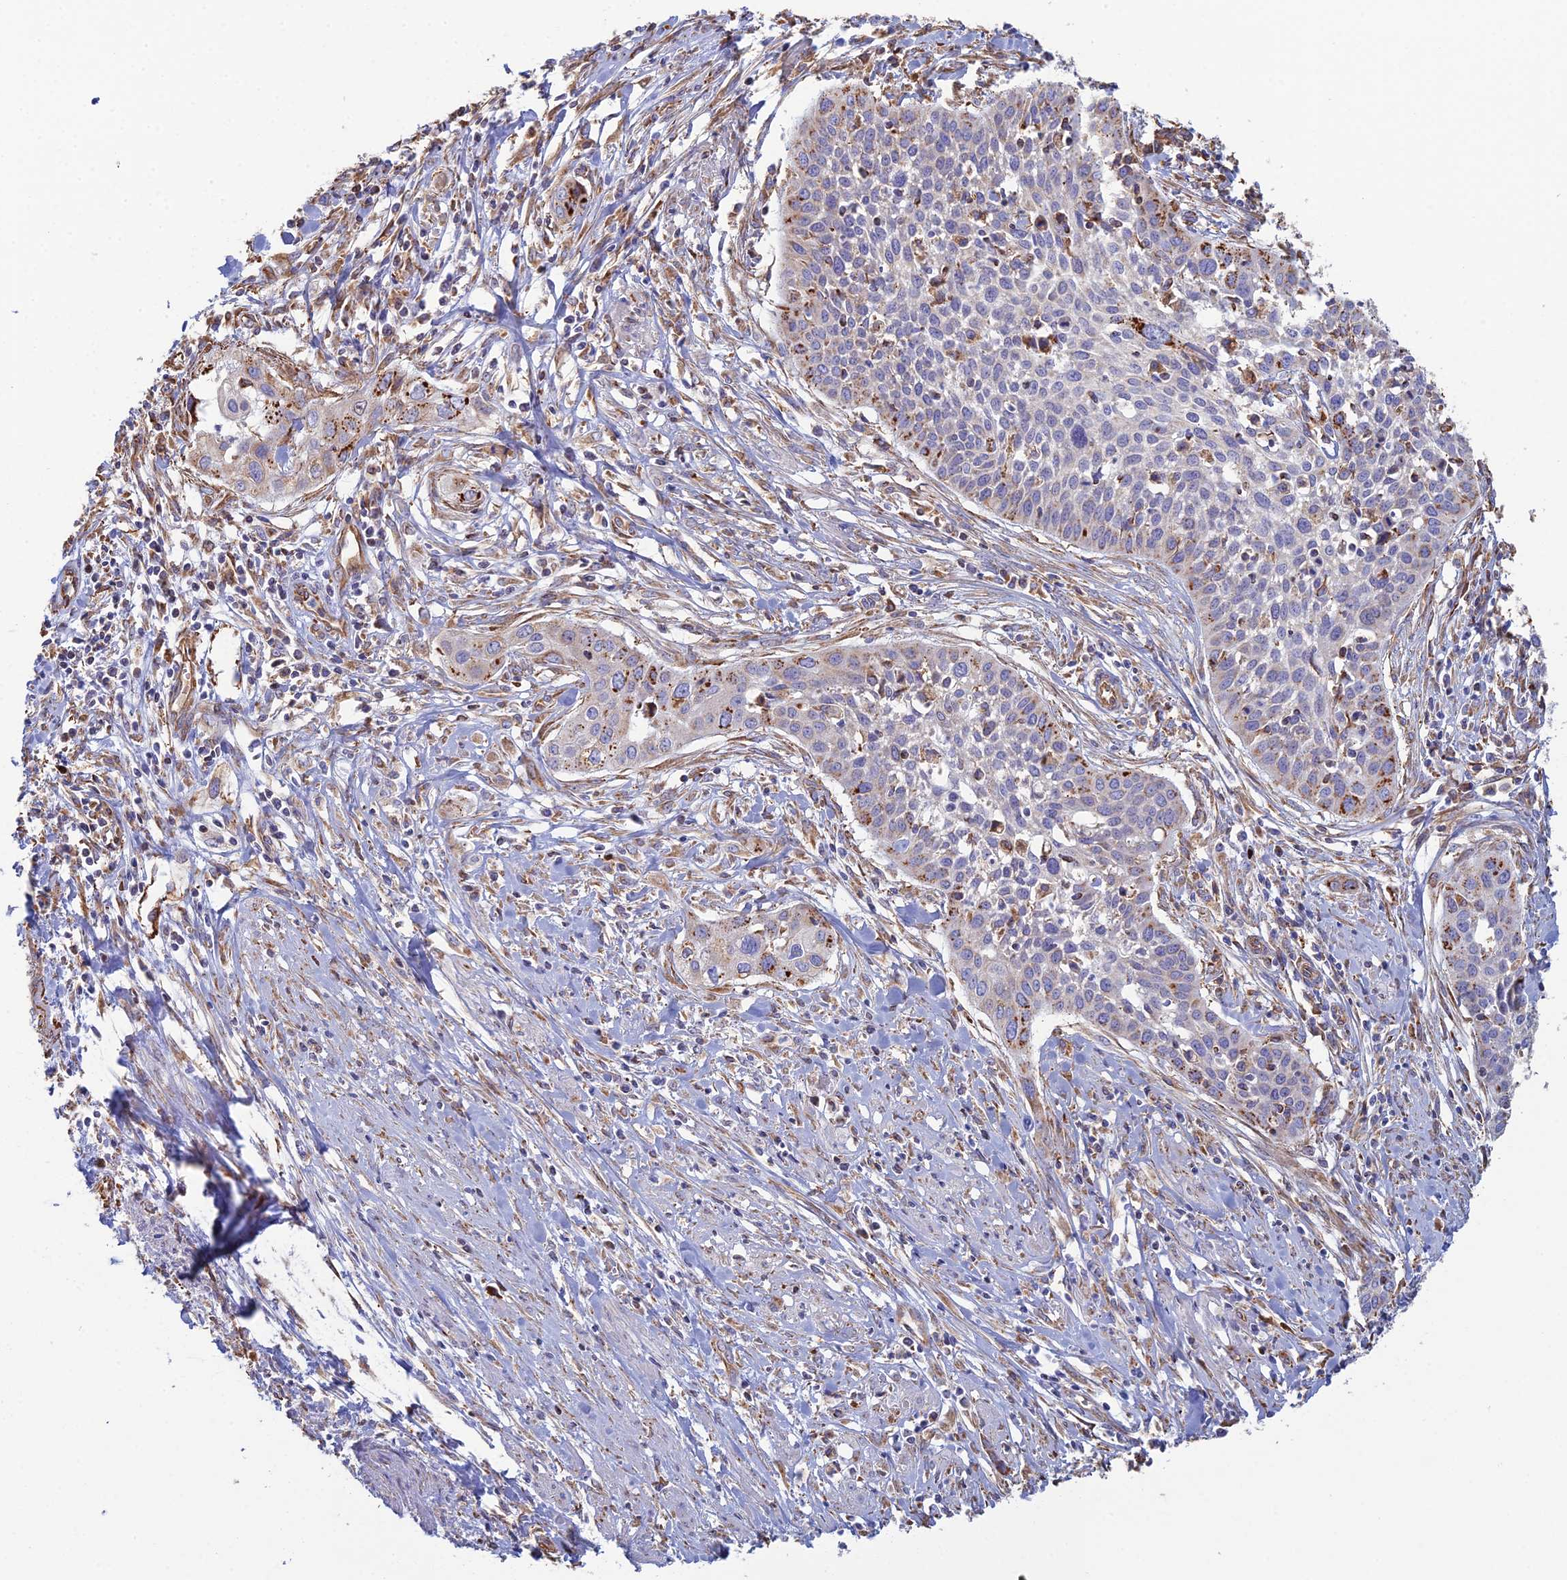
{"staining": {"intensity": "moderate", "quantity": "<25%", "location": "cytoplasmic/membranous"}, "tissue": "cervical cancer", "cell_type": "Tumor cells", "image_type": "cancer", "snomed": [{"axis": "morphology", "description": "Squamous cell carcinoma, NOS"}, {"axis": "topography", "description": "Cervix"}], "caption": "The micrograph demonstrates a brown stain indicating the presence of a protein in the cytoplasmic/membranous of tumor cells in squamous cell carcinoma (cervical).", "gene": "CLVS2", "patient": {"sex": "female", "age": 34}}